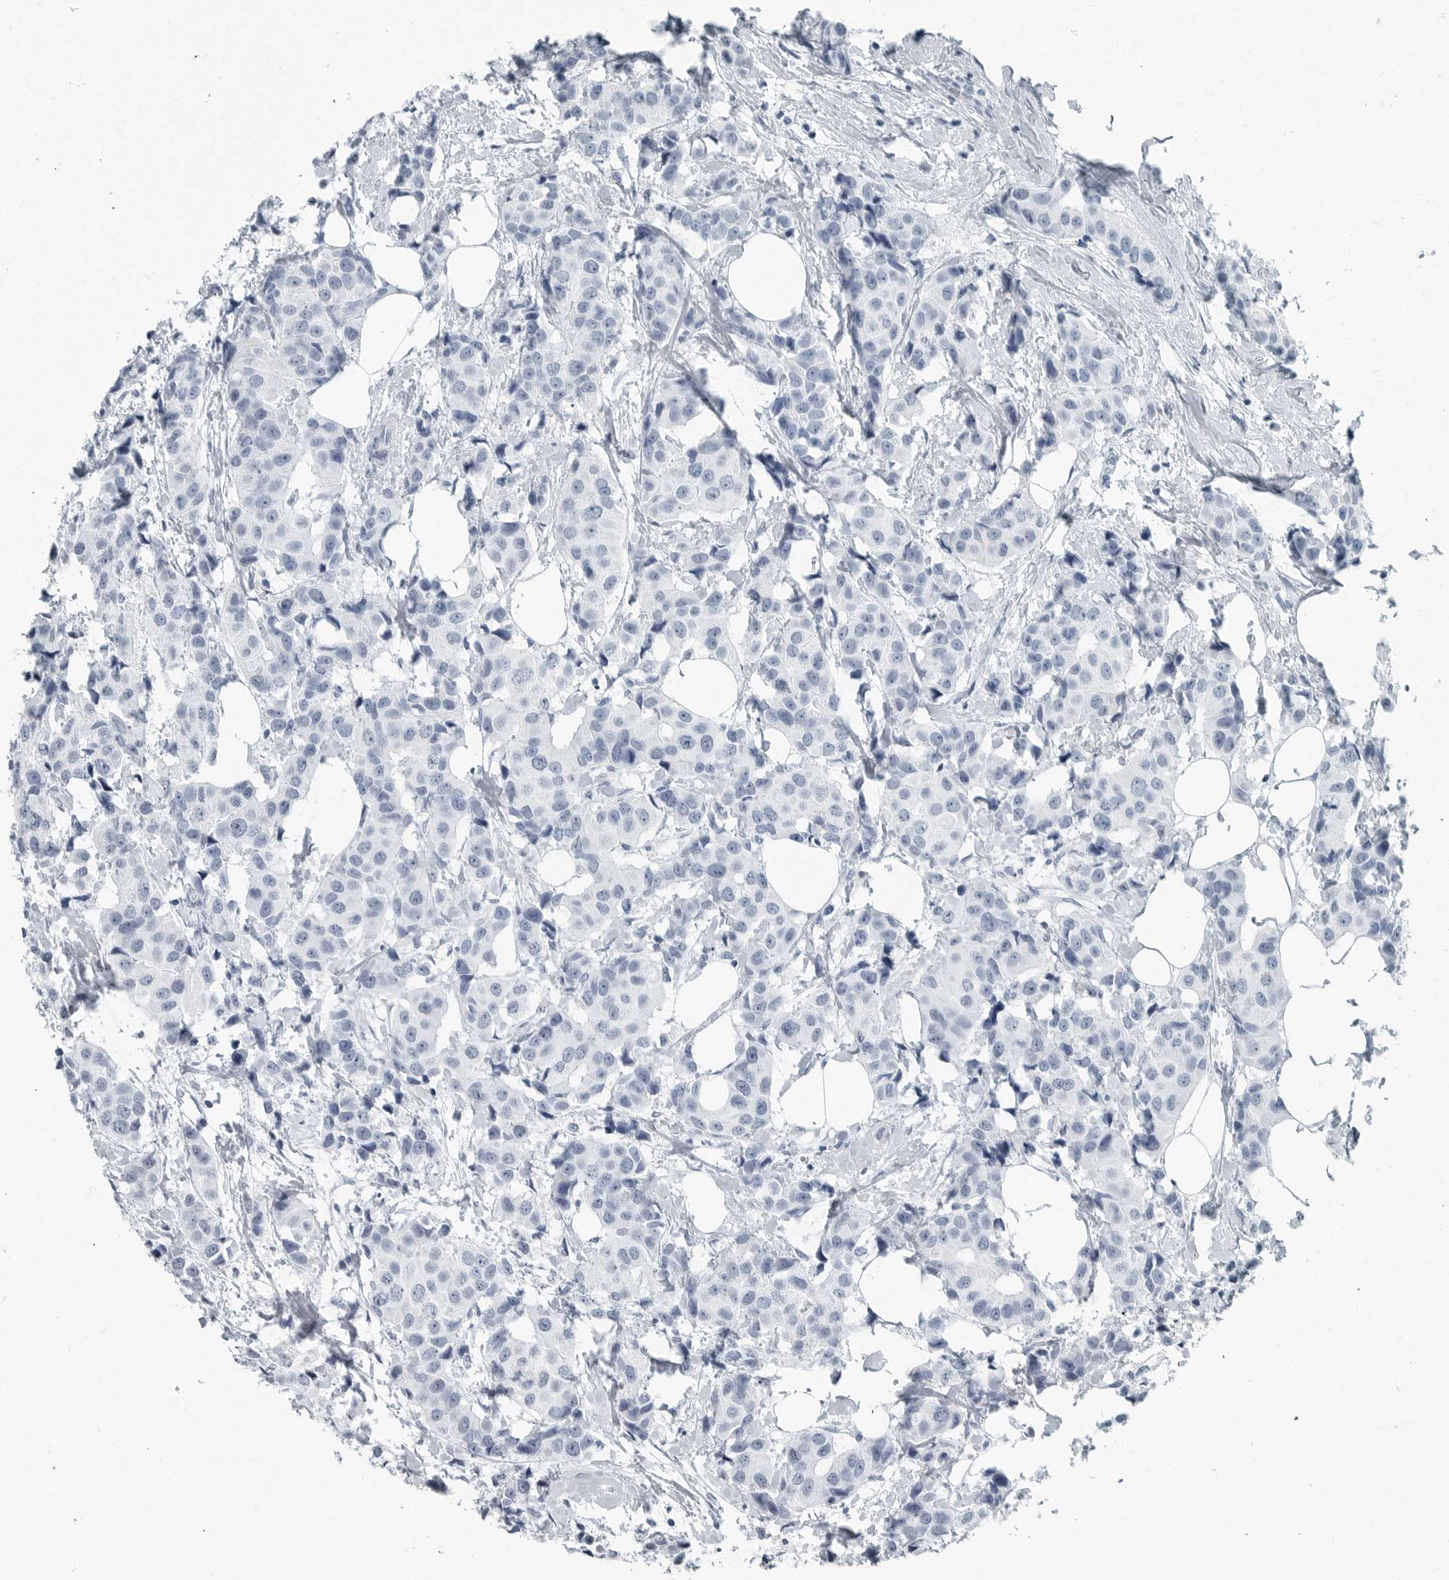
{"staining": {"intensity": "negative", "quantity": "none", "location": "none"}, "tissue": "breast cancer", "cell_type": "Tumor cells", "image_type": "cancer", "snomed": [{"axis": "morphology", "description": "Normal tissue, NOS"}, {"axis": "morphology", "description": "Duct carcinoma"}, {"axis": "topography", "description": "Breast"}], "caption": "The photomicrograph exhibits no staining of tumor cells in invasive ductal carcinoma (breast).", "gene": "FABP6", "patient": {"sex": "female", "age": 39}}